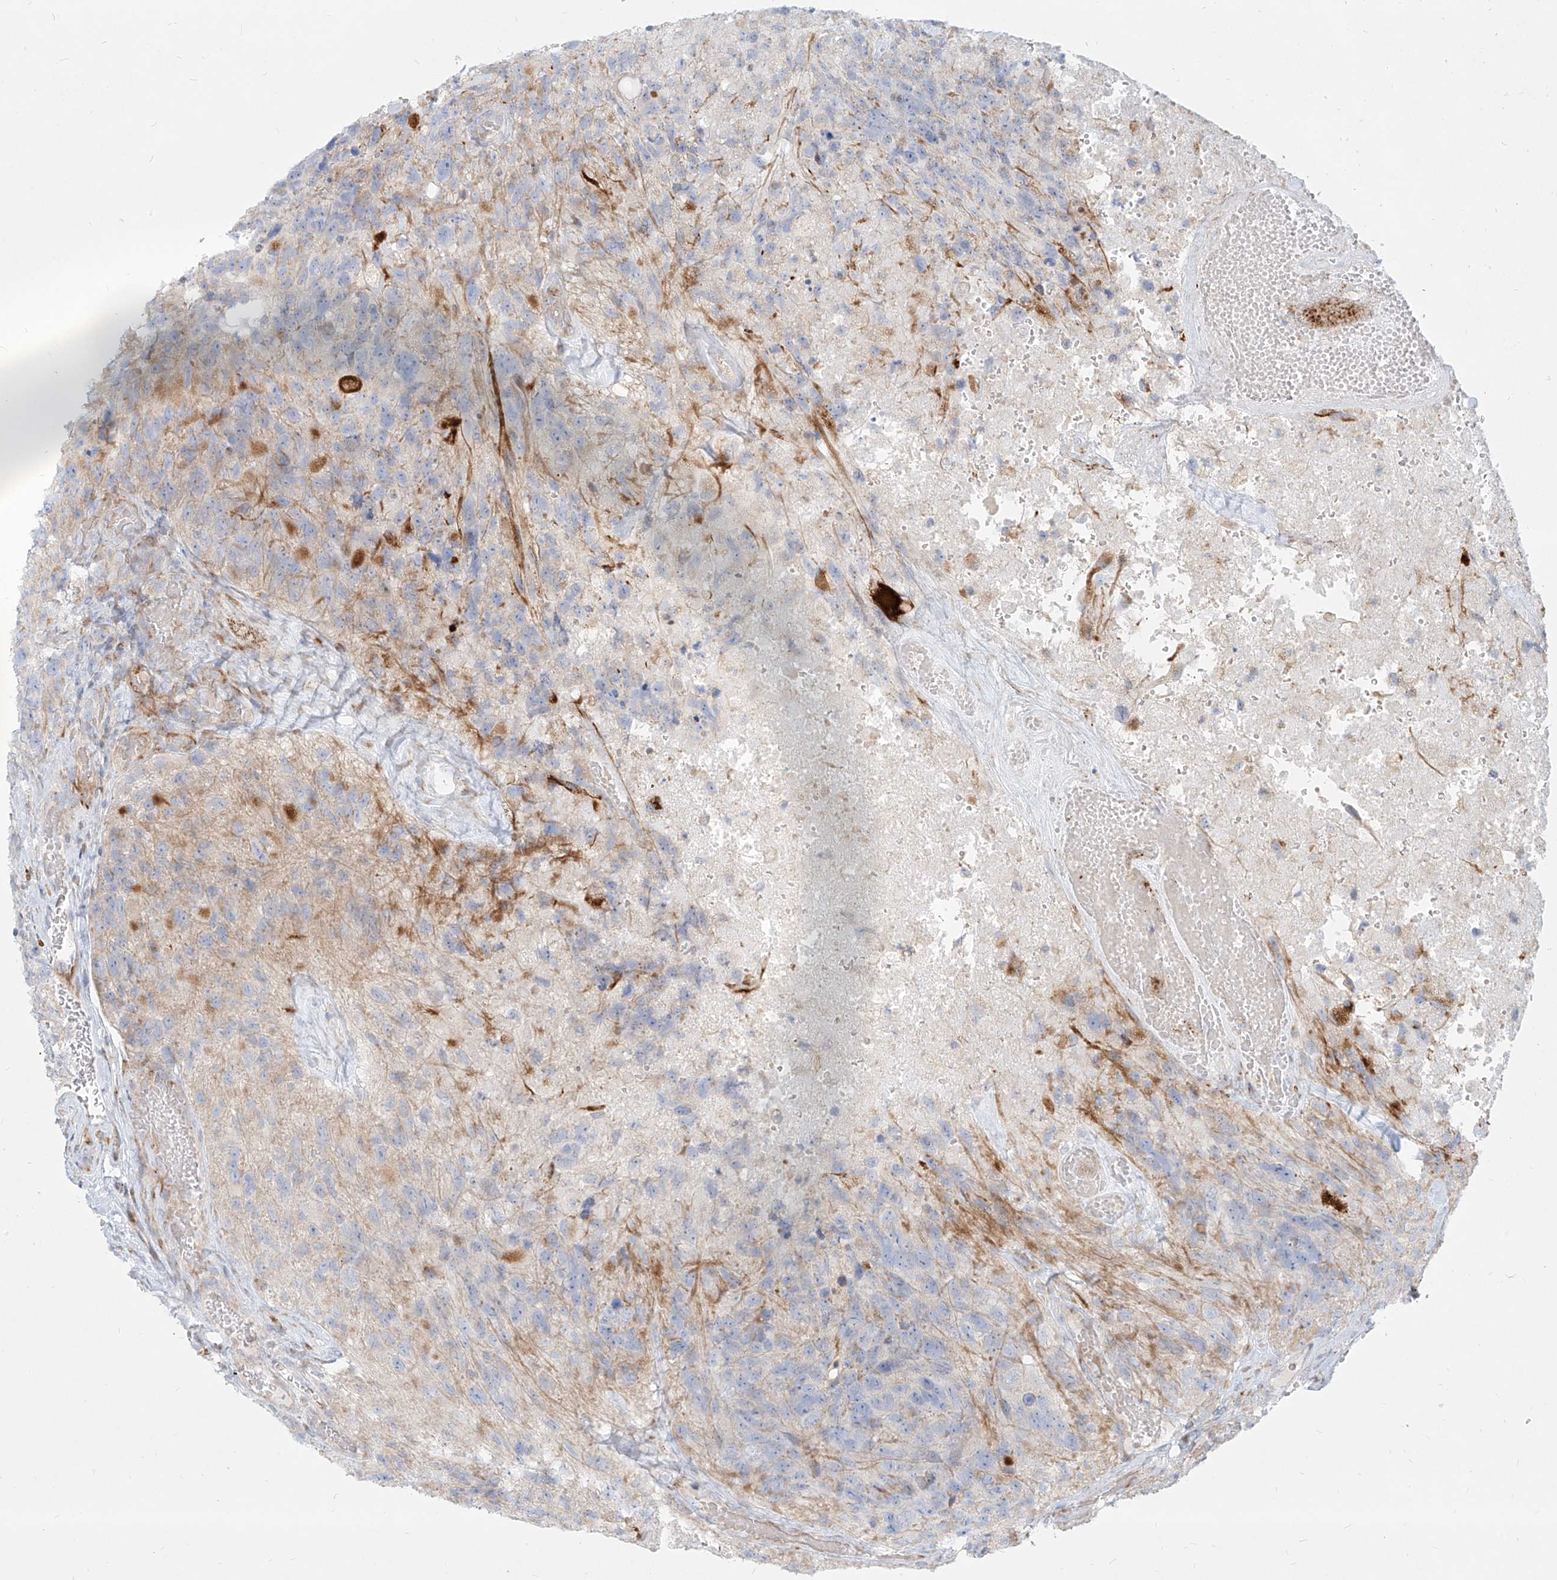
{"staining": {"intensity": "negative", "quantity": "none", "location": "none"}, "tissue": "glioma", "cell_type": "Tumor cells", "image_type": "cancer", "snomed": [{"axis": "morphology", "description": "Glioma, malignant, High grade"}, {"axis": "topography", "description": "Brain"}], "caption": "Protein analysis of malignant high-grade glioma displays no significant positivity in tumor cells.", "gene": "MTX2", "patient": {"sex": "male", "age": 69}}